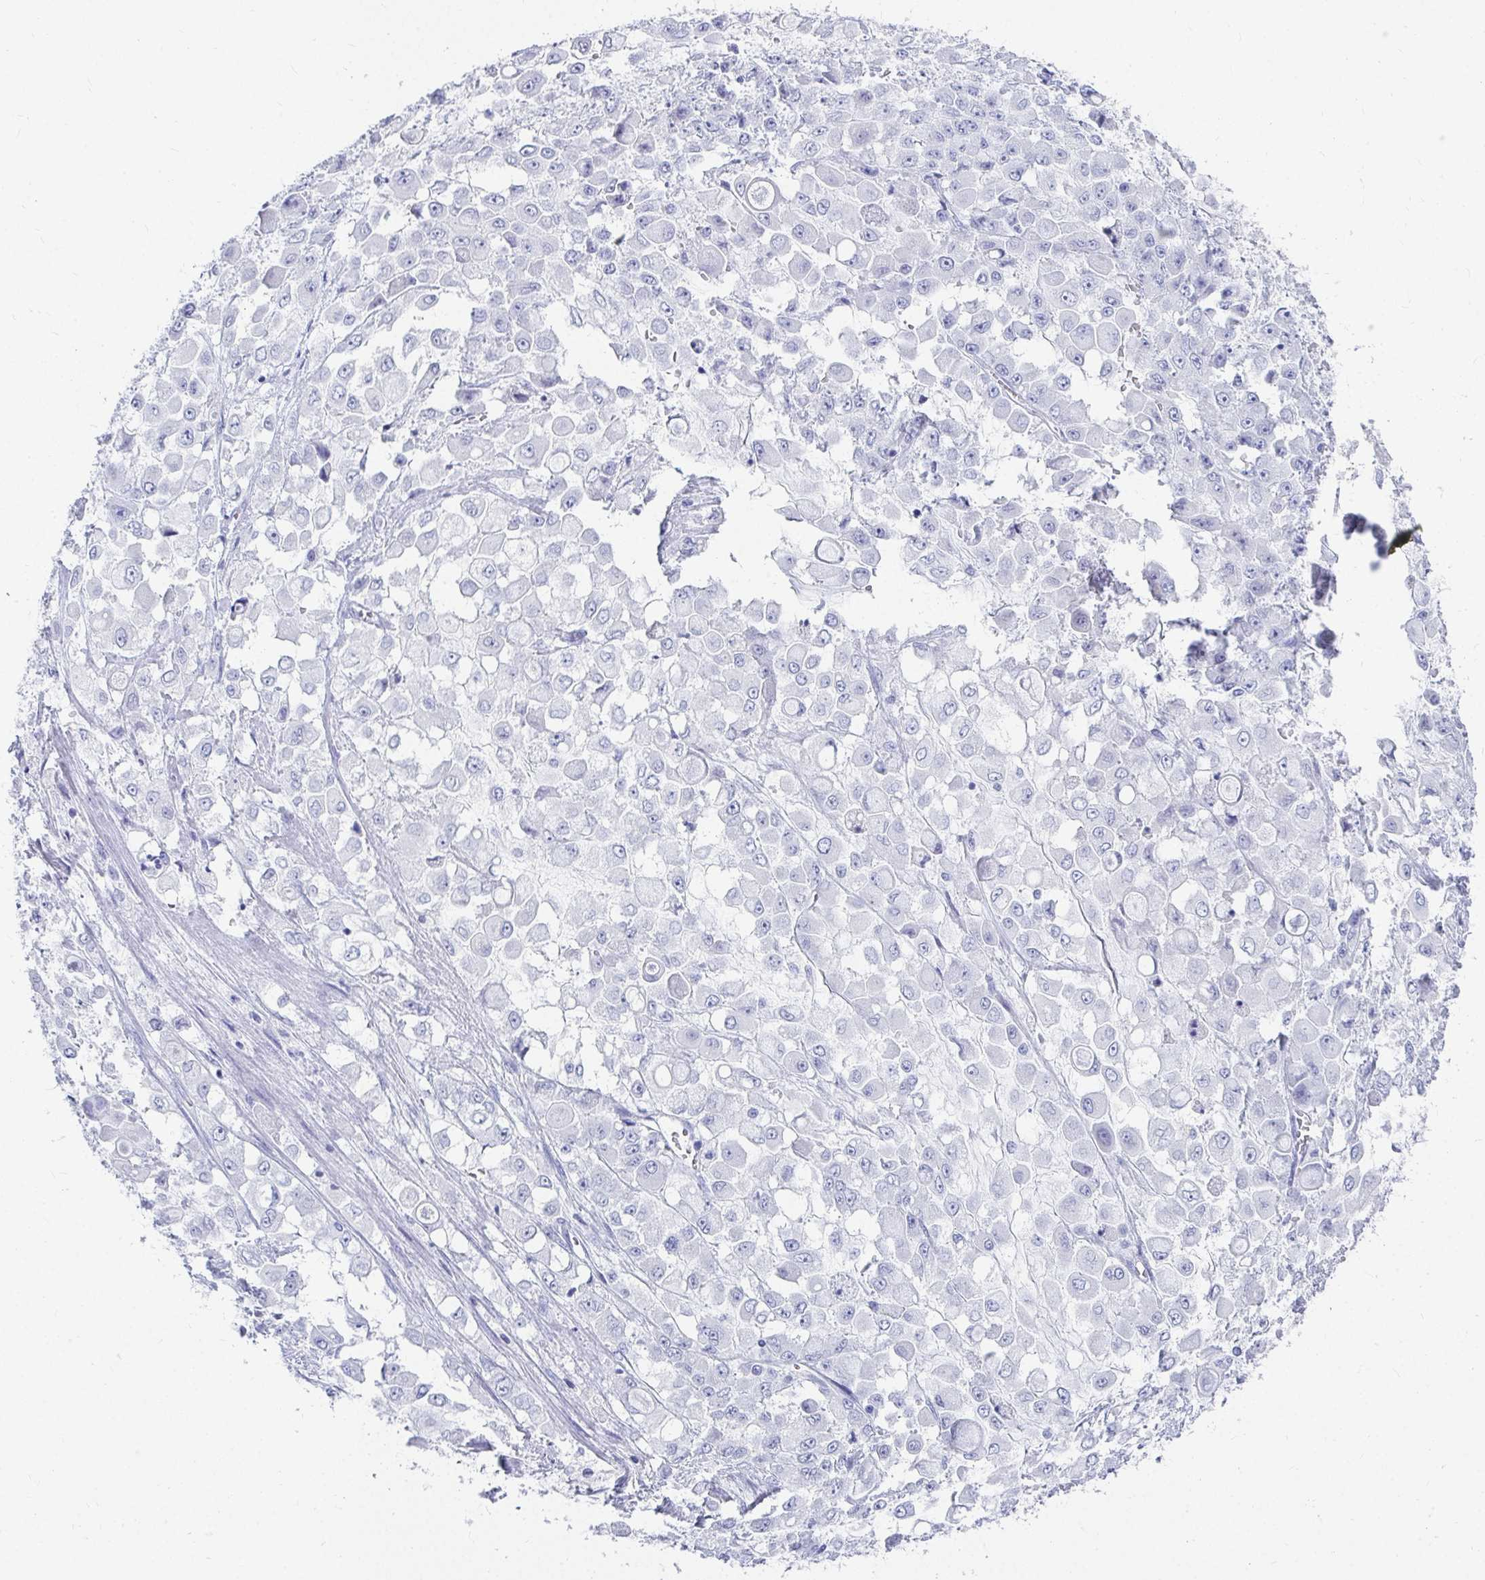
{"staining": {"intensity": "negative", "quantity": "none", "location": "none"}, "tissue": "stomach cancer", "cell_type": "Tumor cells", "image_type": "cancer", "snomed": [{"axis": "morphology", "description": "Adenocarcinoma, NOS"}, {"axis": "topography", "description": "Stomach"}], "caption": "An immunohistochemistry micrograph of stomach adenocarcinoma is shown. There is no staining in tumor cells of stomach adenocarcinoma.", "gene": "DPEP3", "patient": {"sex": "female", "age": 76}}